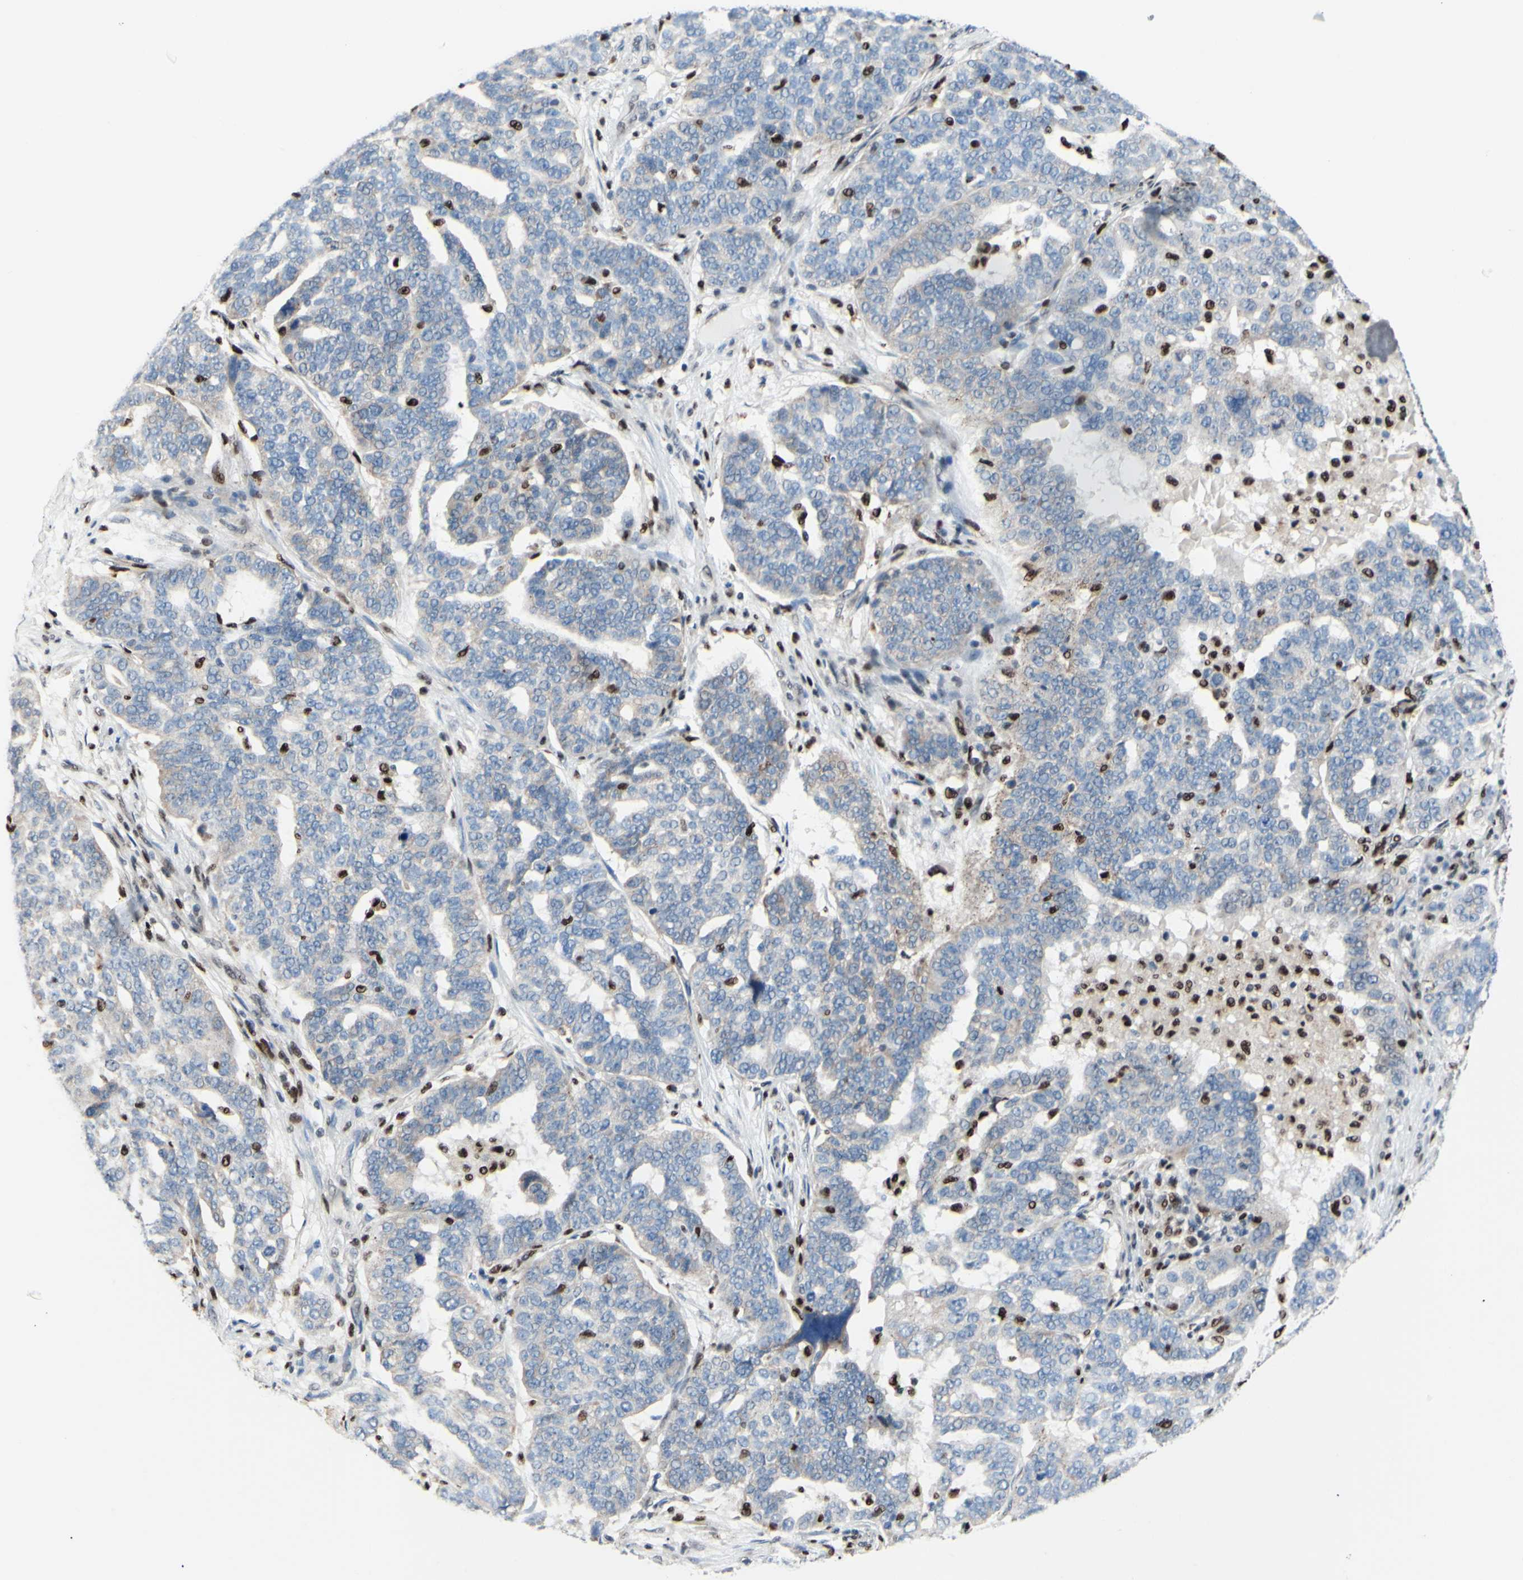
{"staining": {"intensity": "negative", "quantity": "none", "location": "none"}, "tissue": "ovarian cancer", "cell_type": "Tumor cells", "image_type": "cancer", "snomed": [{"axis": "morphology", "description": "Cystadenocarcinoma, serous, NOS"}, {"axis": "topography", "description": "Ovary"}], "caption": "Protein analysis of ovarian cancer demonstrates no significant staining in tumor cells.", "gene": "EED", "patient": {"sex": "female", "age": 59}}